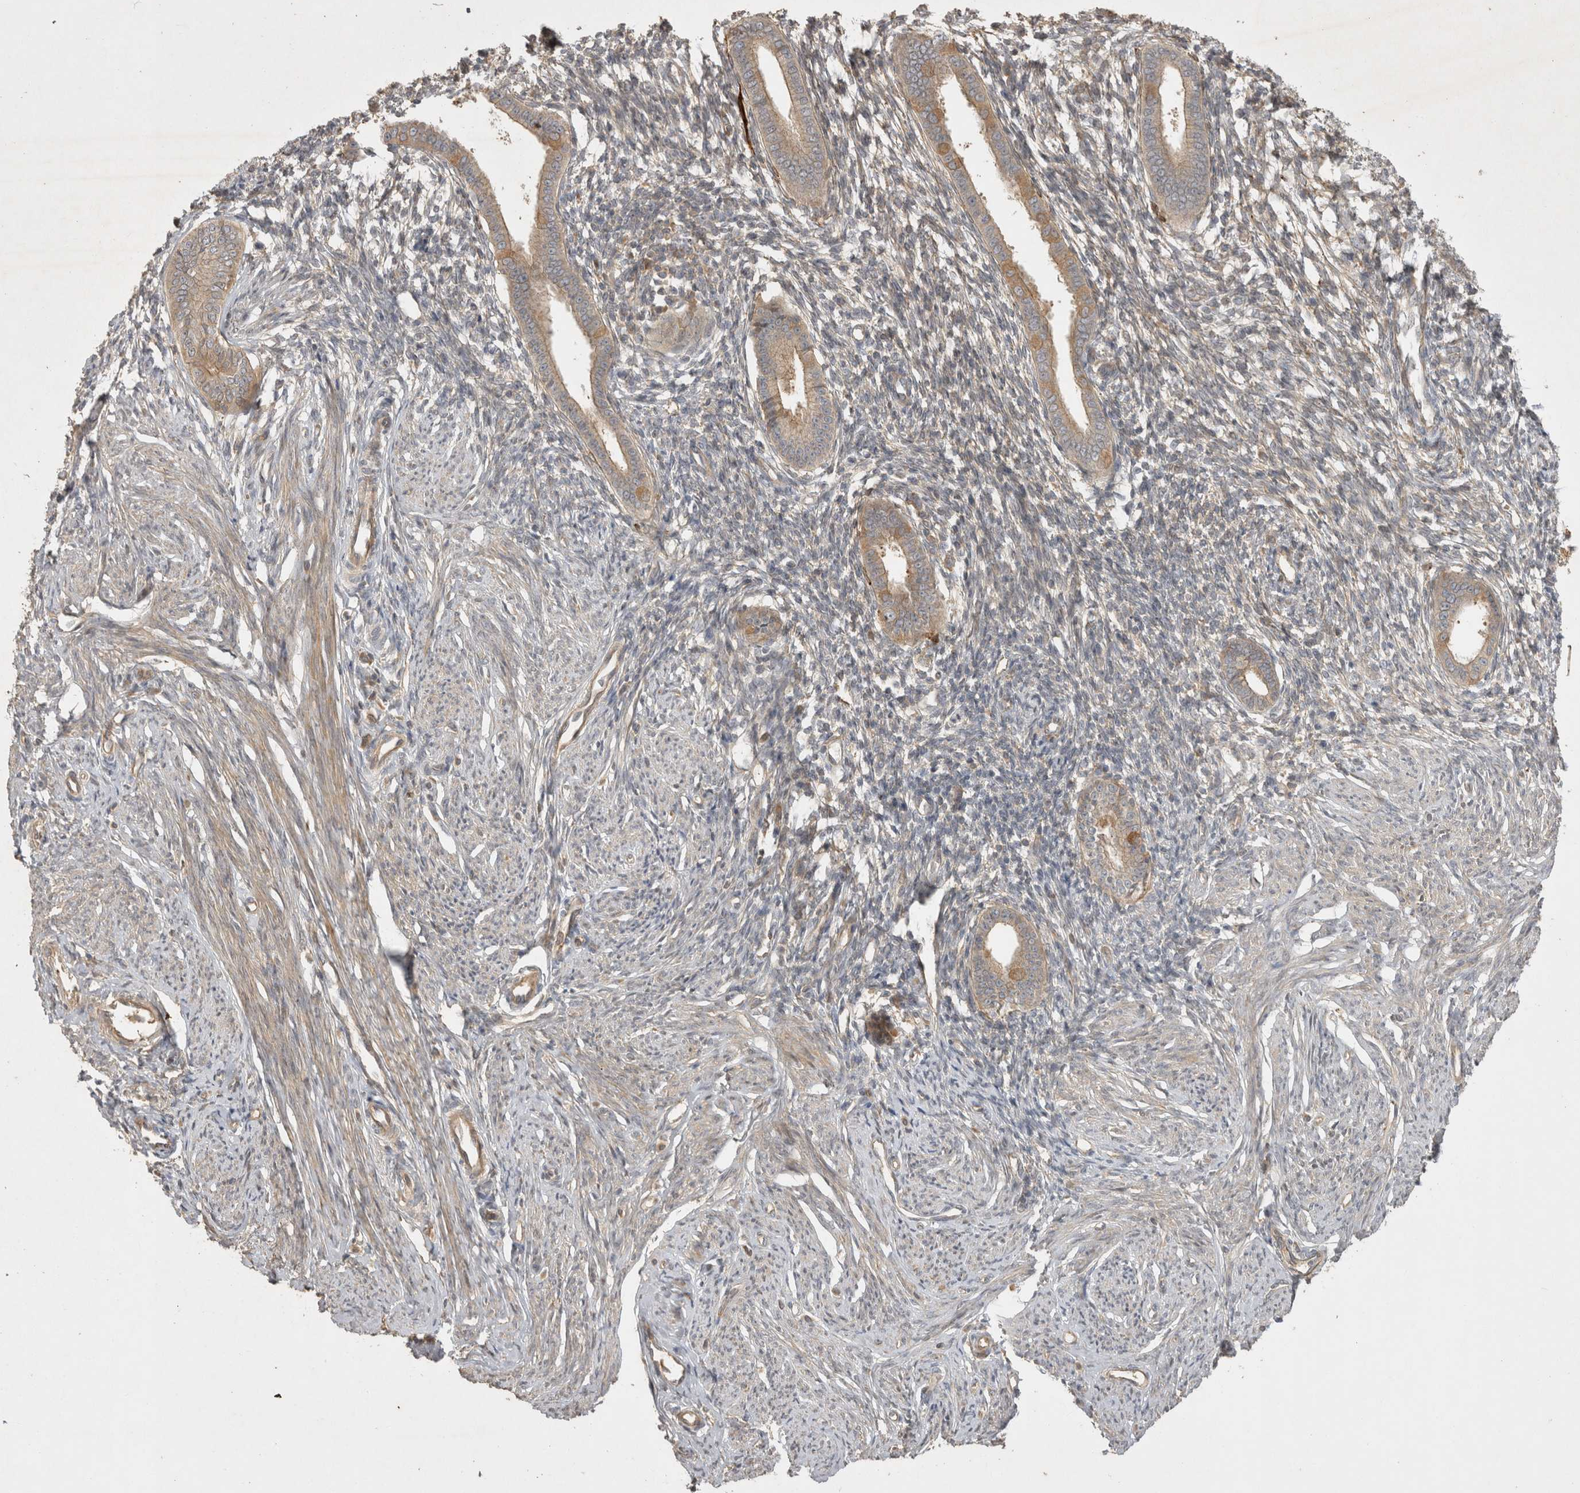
{"staining": {"intensity": "negative", "quantity": "none", "location": "none"}, "tissue": "endometrium", "cell_type": "Cells in endometrial stroma", "image_type": "normal", "snomed": [{"axis": "morphology", "description": "Normal tissue, NOS"}, {"axis": "topography", "description": "Endometrium"}], "caption": "IHC of benign human endometrium exhibits no expression in cells in endometrial stroma.", "gene": "PPP1R42", "patient": {"sex": "female", "age": 56}}